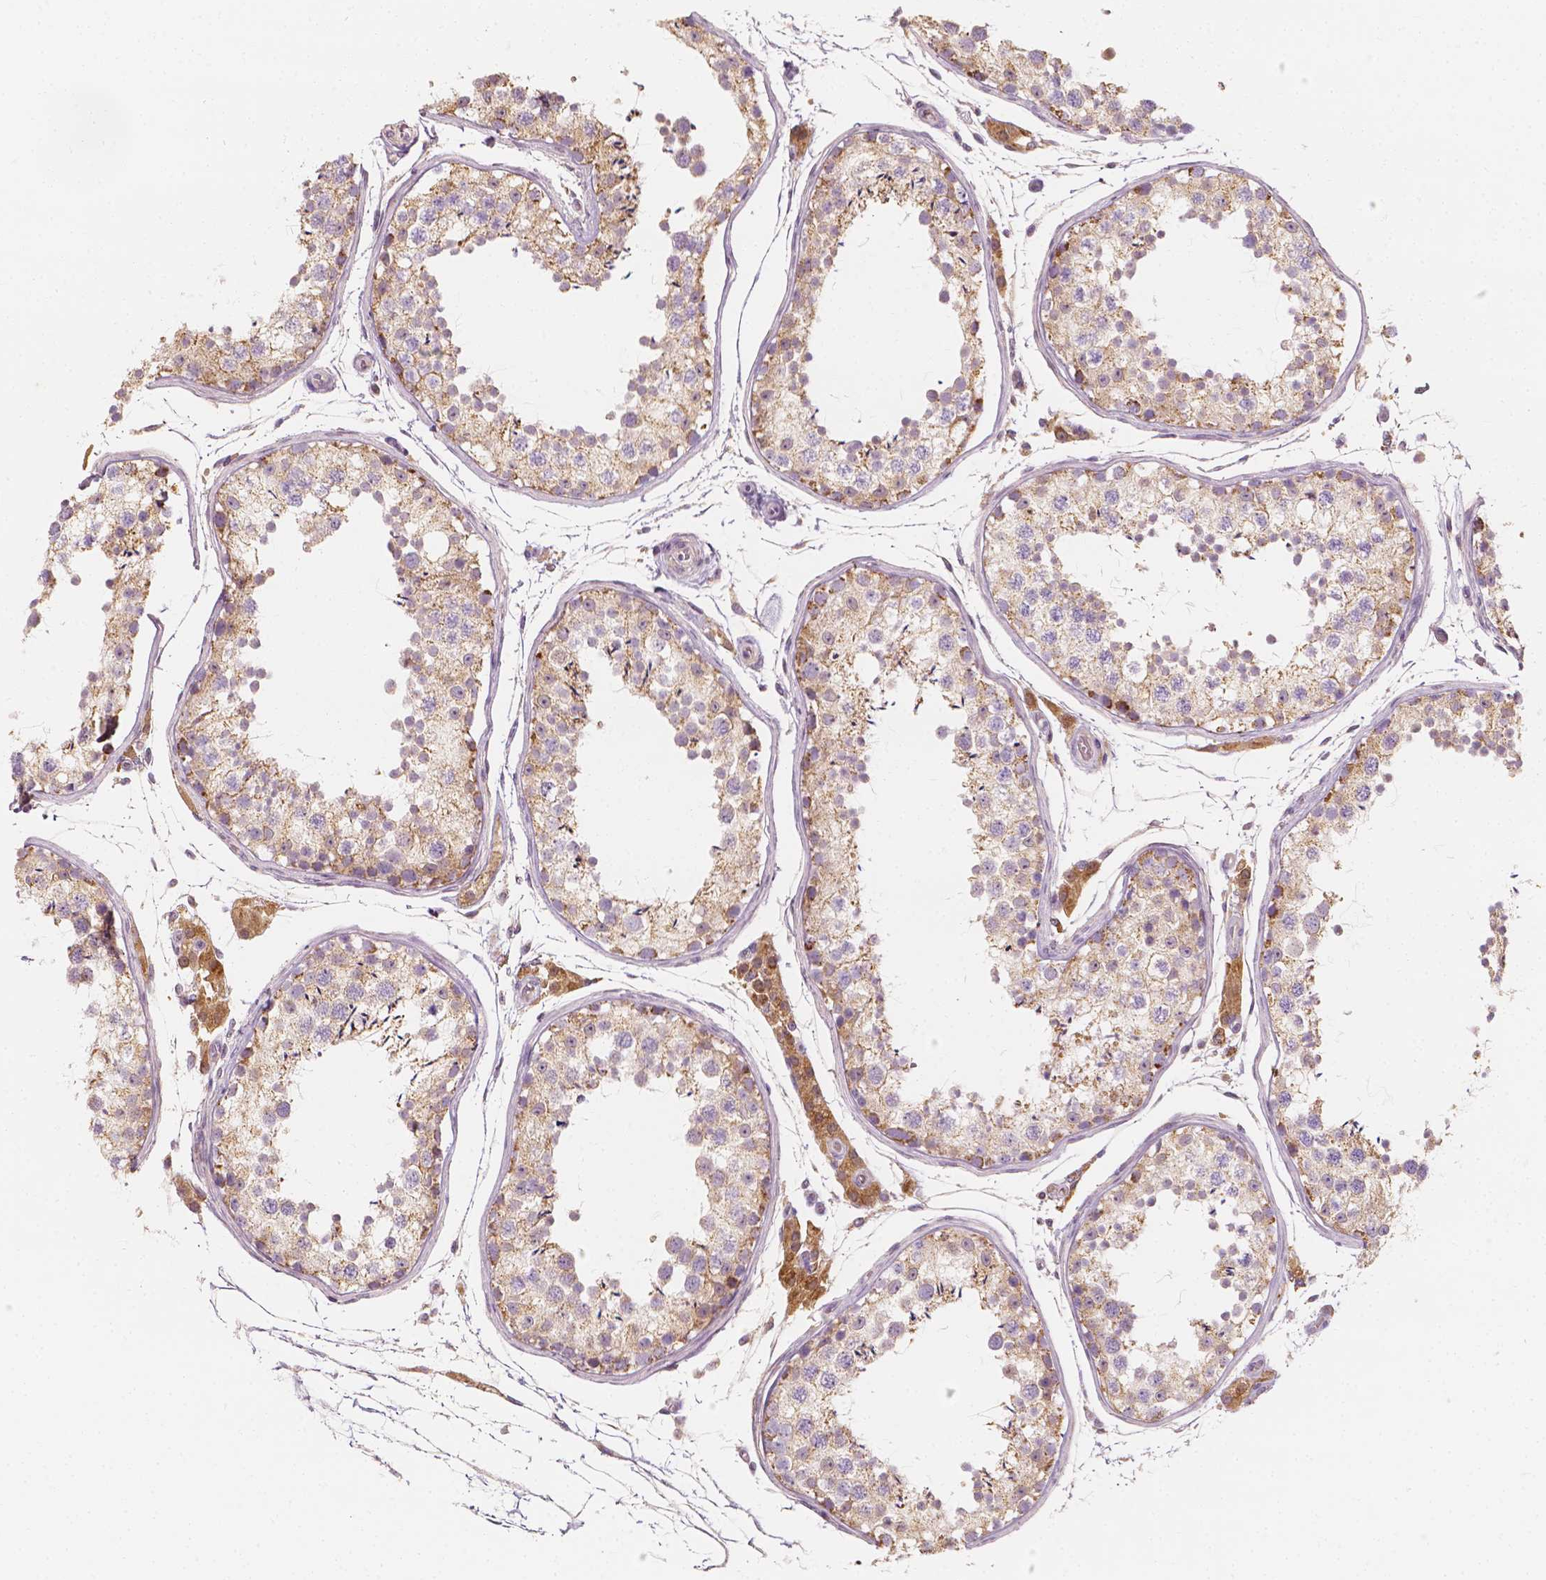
{"staining": {"intensity": "weak", "quantity": "<25%", "location": "cytoplasmic/membranous"}, "tissue": "testis", "cell_type": "Cells in seminiferous ducts", "image_type": "normal", "snomed": [{"axis": "morphology", "description": "Normal tissue, NOS"}, {"axis": "topography", "description": "Testis"}], "caption": "This is a image of immunohistochemistry staining of normal testis, which shows no expression in cells in seminiferous ducts.", "gene": "SHPK", "patient": {"sex": "male", "age": 29}}